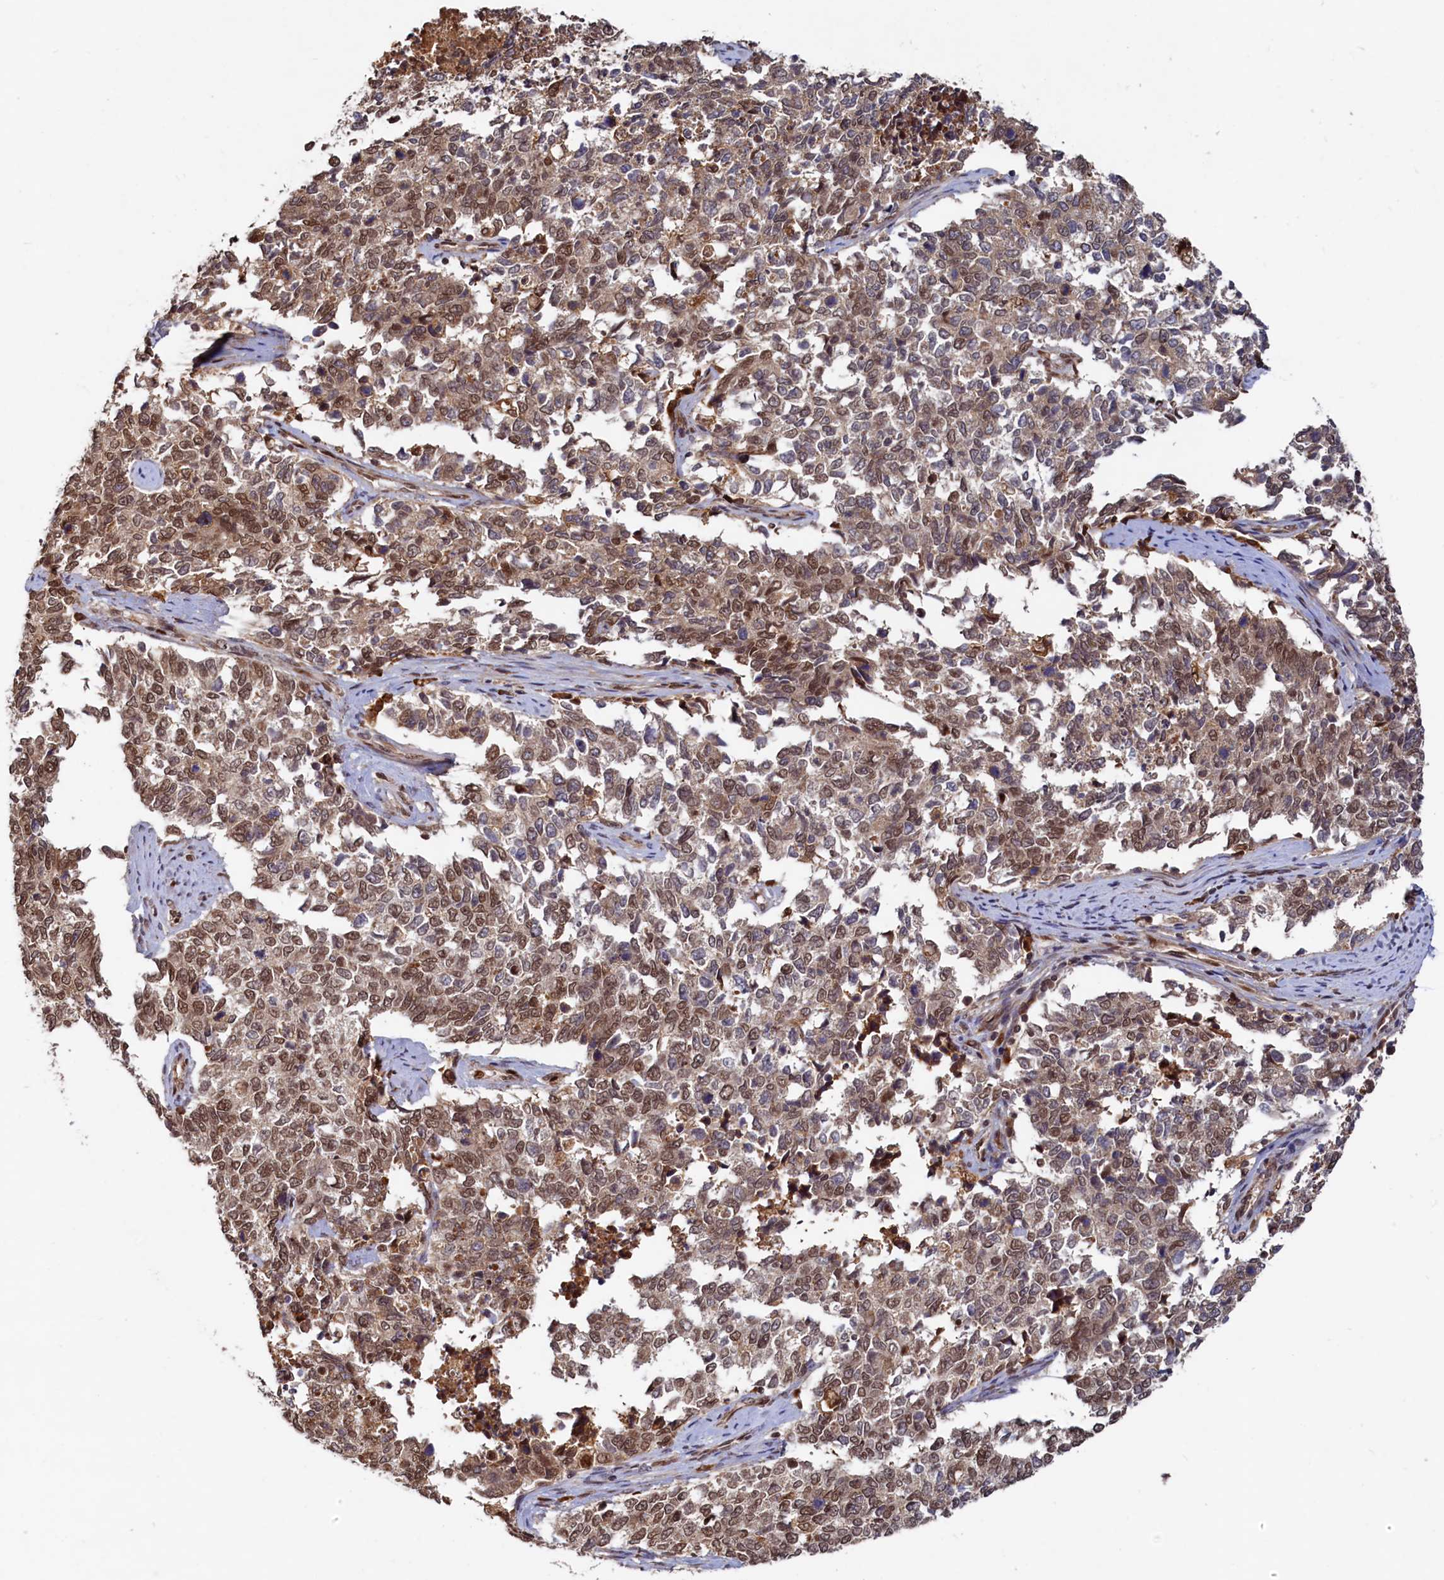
{"staining": {"intensity": "moderate", "quantity": ">75%", "location": "nuclear"}, "tissue": "cervical cancer", "cell_type": "Tumor cells", "image_type": "cancer", "snomed": [{"axis": "morphology", "description": "Squamous cell carcinoma, NOS"}, {"axis": "topography", "description": "Cervix"}], "caption": "Cervical cancer stained with a protein marker demonstrates moderate staining in tumor cells.", "gene": "TRAPPC4", "patient": {"sex": "female", "age": 63}}